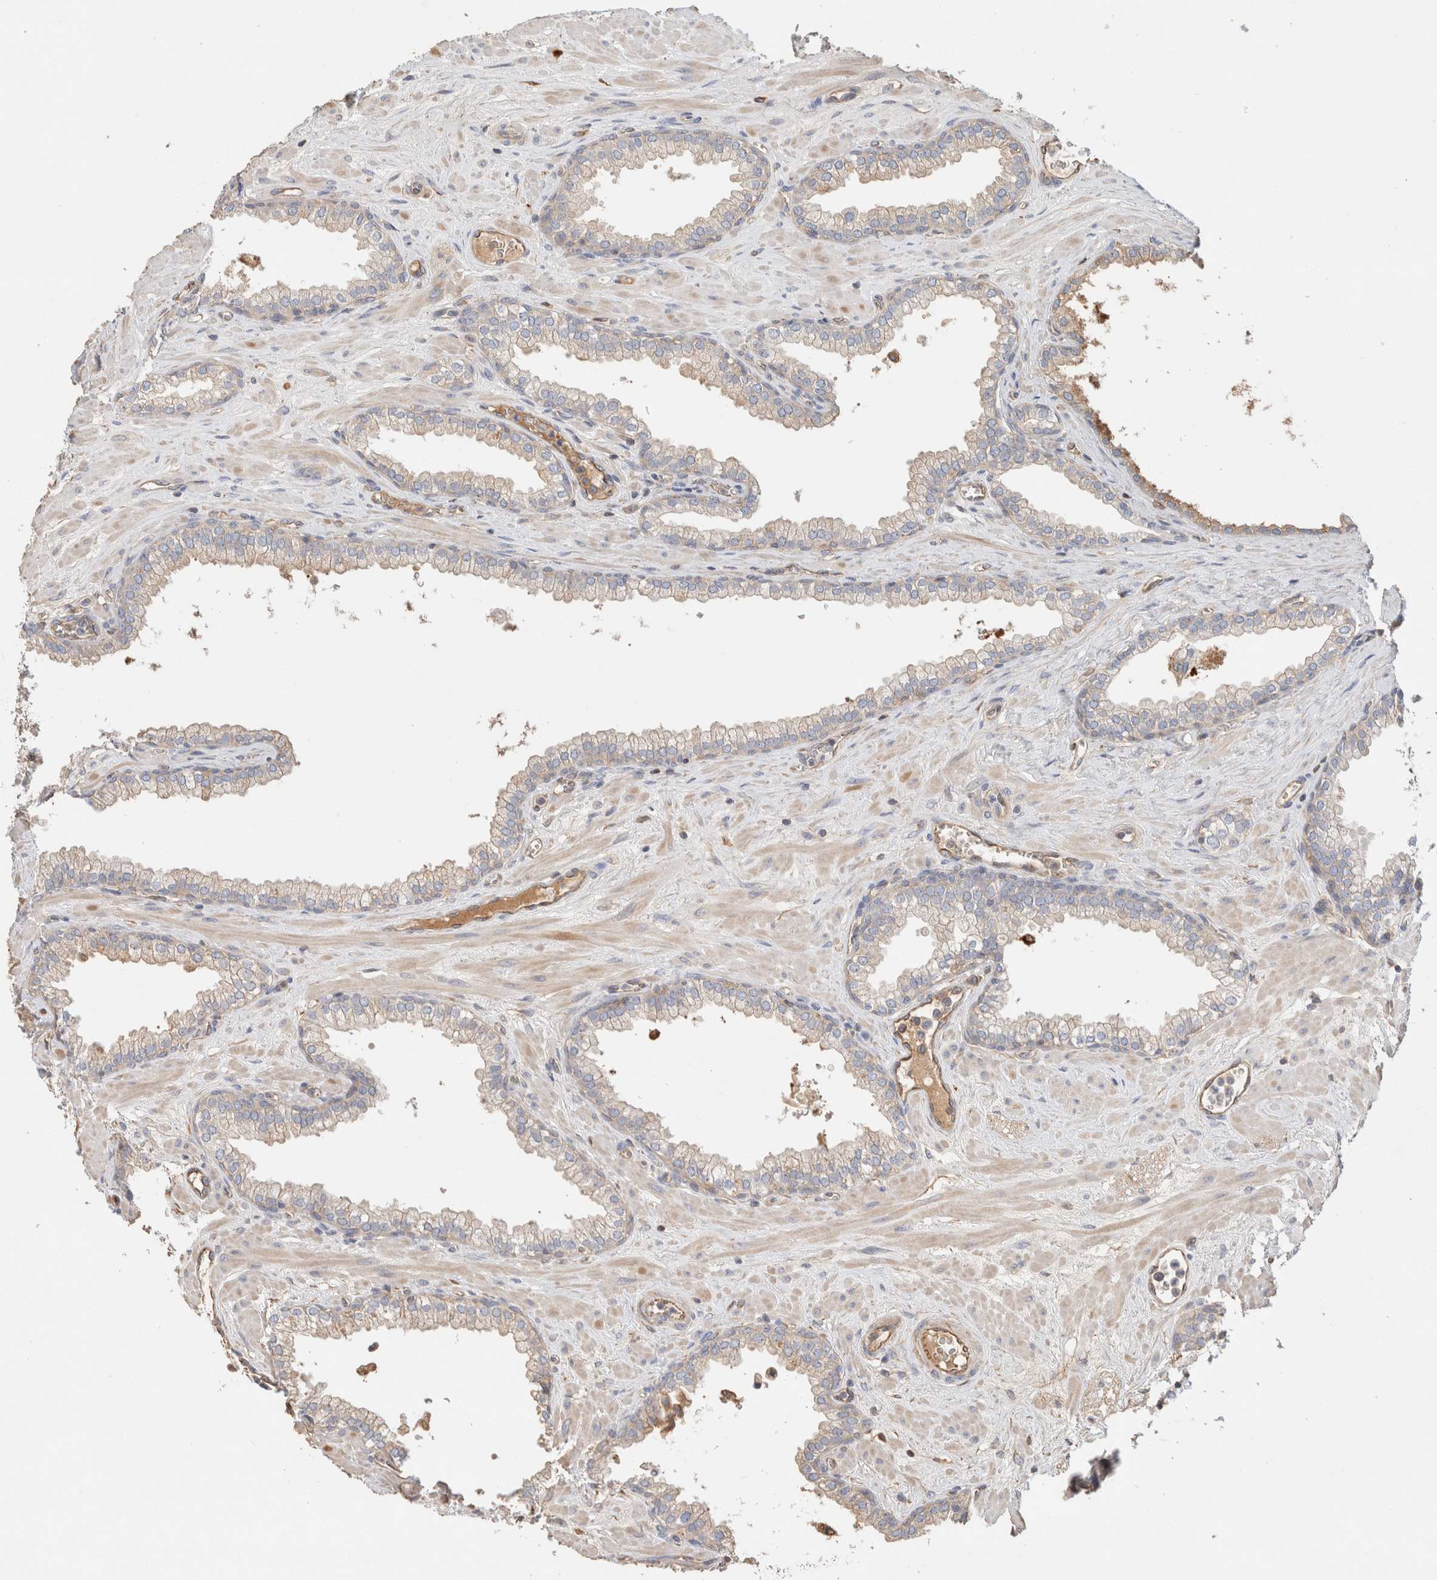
{"staining": {"intensity": "weak", "quantity": "<25%", "location": "cytoplasmic/membranous"}, "tissue": "prostate", "cell_type": "Glandular cells", "image_type": "normal", "snomed": [{"axis": "morphology", "description": "Normal tissue, NOS"}, {"axis": "morphology", "description": "Urothelial carcinoma, Low grade"}, {"axis": "topography", "description": "Urinary bladder"}, {"axis": "topography", "description": "Prostate"}], "caption": "IHC histopathology image of benign human prostate stained for a protein (brown), which exhibits no positivity in glandular cells.", "gene": "PROS1", "patient": {"sex": "male", "age": 60}}